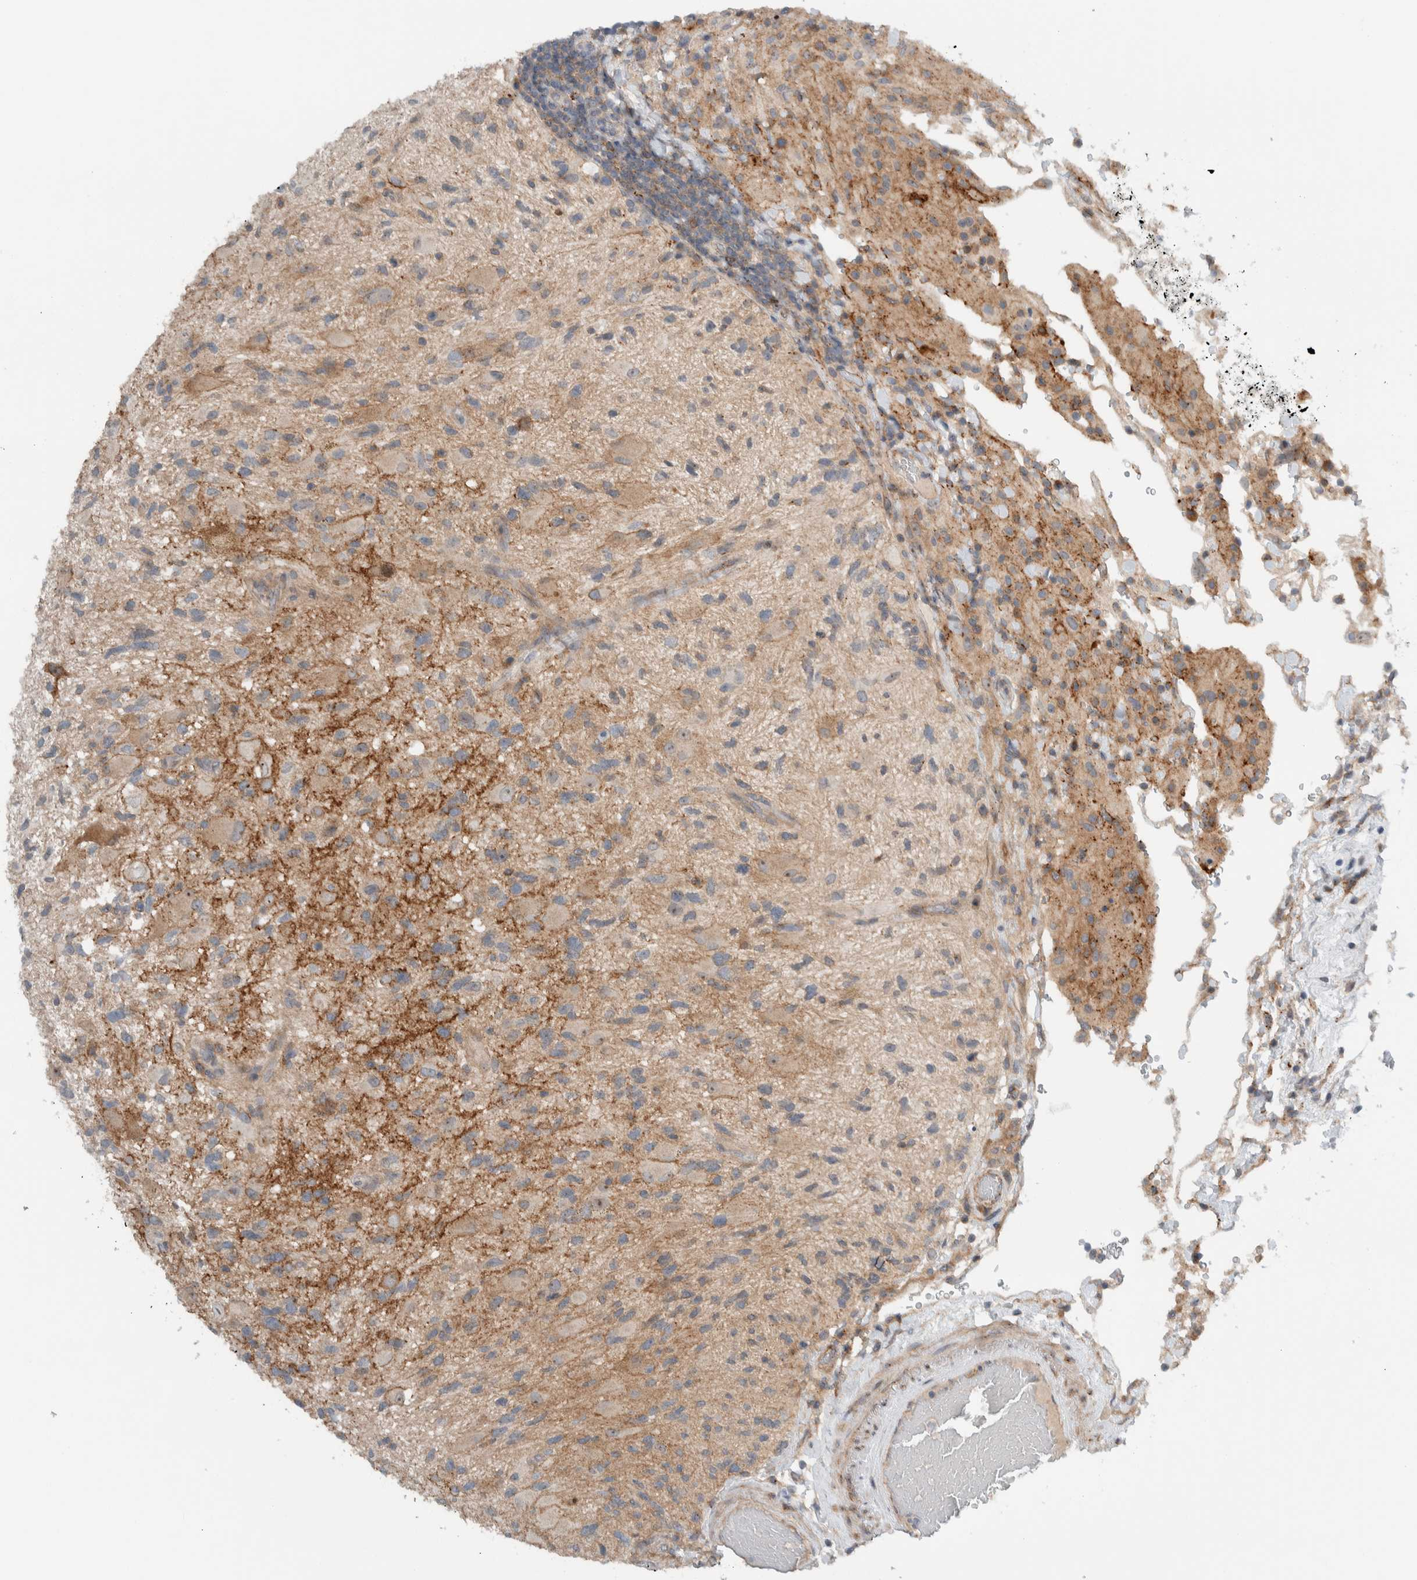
{"staining": {"intensity": "moderate", "quantity": ">75%", "location": "cytoplasmic/membranous"}, "tissue": "glioma", "cell_type": "Tumor cells", "image_type": "cancer", "snomed": [{"axis": "morphology", "description": "Glioma, malignant, High grade"}, {"axis": "topography", "description": "Brain"}], "caption": "Glioma stained for a protein shows moderate cytoplasmic/membranous positivity in tumor cells.", "gene": "MPRIP", "patient": {"sex": "male", "age": 33}}